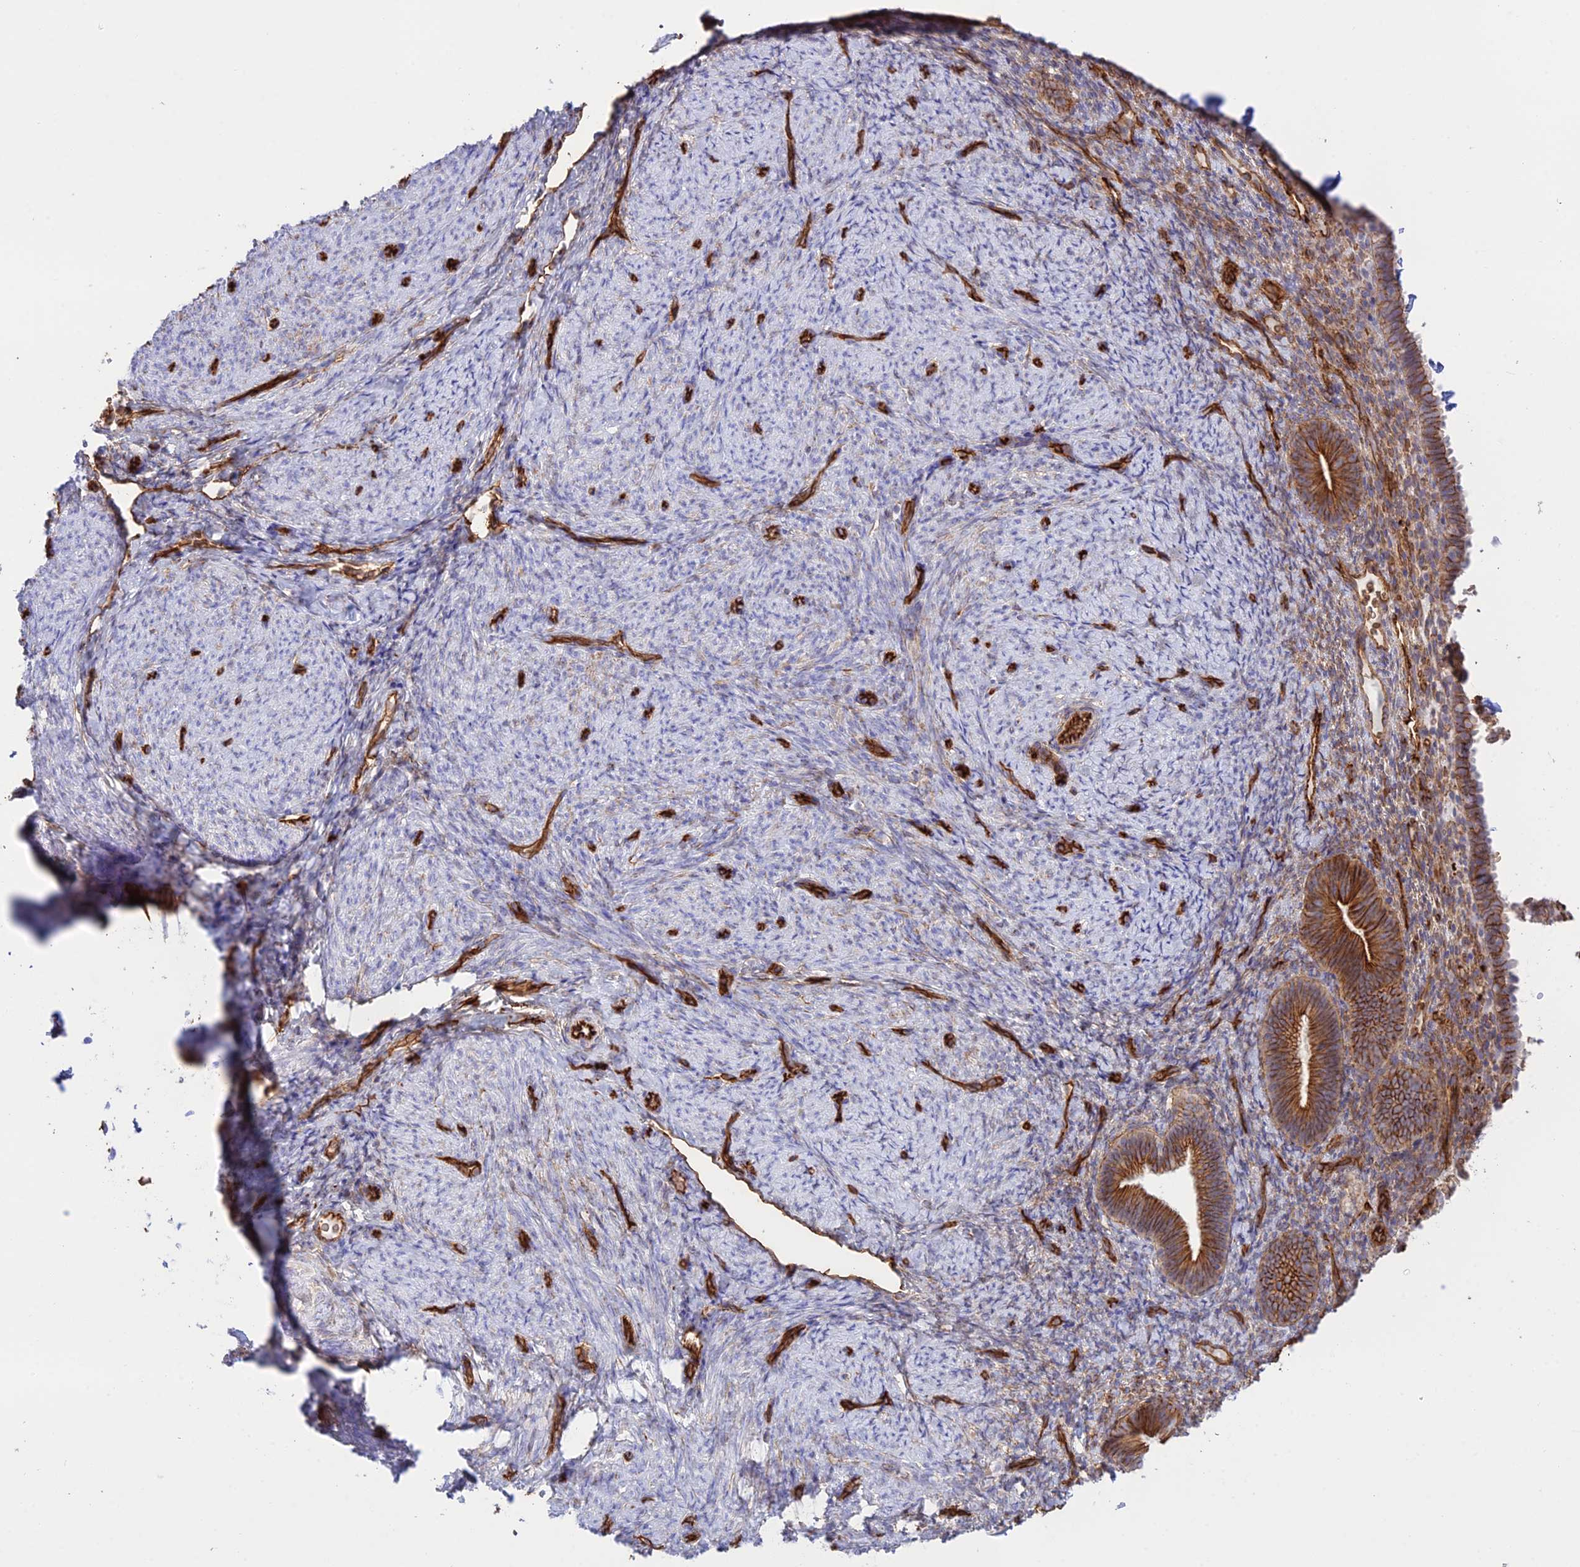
{"staining": {"intensity": "weak", "quantity": "<25%", "location": "cytoplasmic/membranous"}, "tissue": "endometrium", "cell_type": "Cells in endometrial stroma", "image_type": "normal", "snomed": [{"axis": "morphology", "description": "Normal tissue, NOS"}, {"axis": "topography", "description": "Endometrium"}], "caption": "Immunohistochemistry (IHC) image of normal human endometrium stained for a protein (brown), which reveals no expression in cells in endometrial stroma. (Brightfield microscopy of DAB immunohistochemistry at high magnification).", "gene": "YPEL5", "patient": {"sex": "female", "age": 65}}